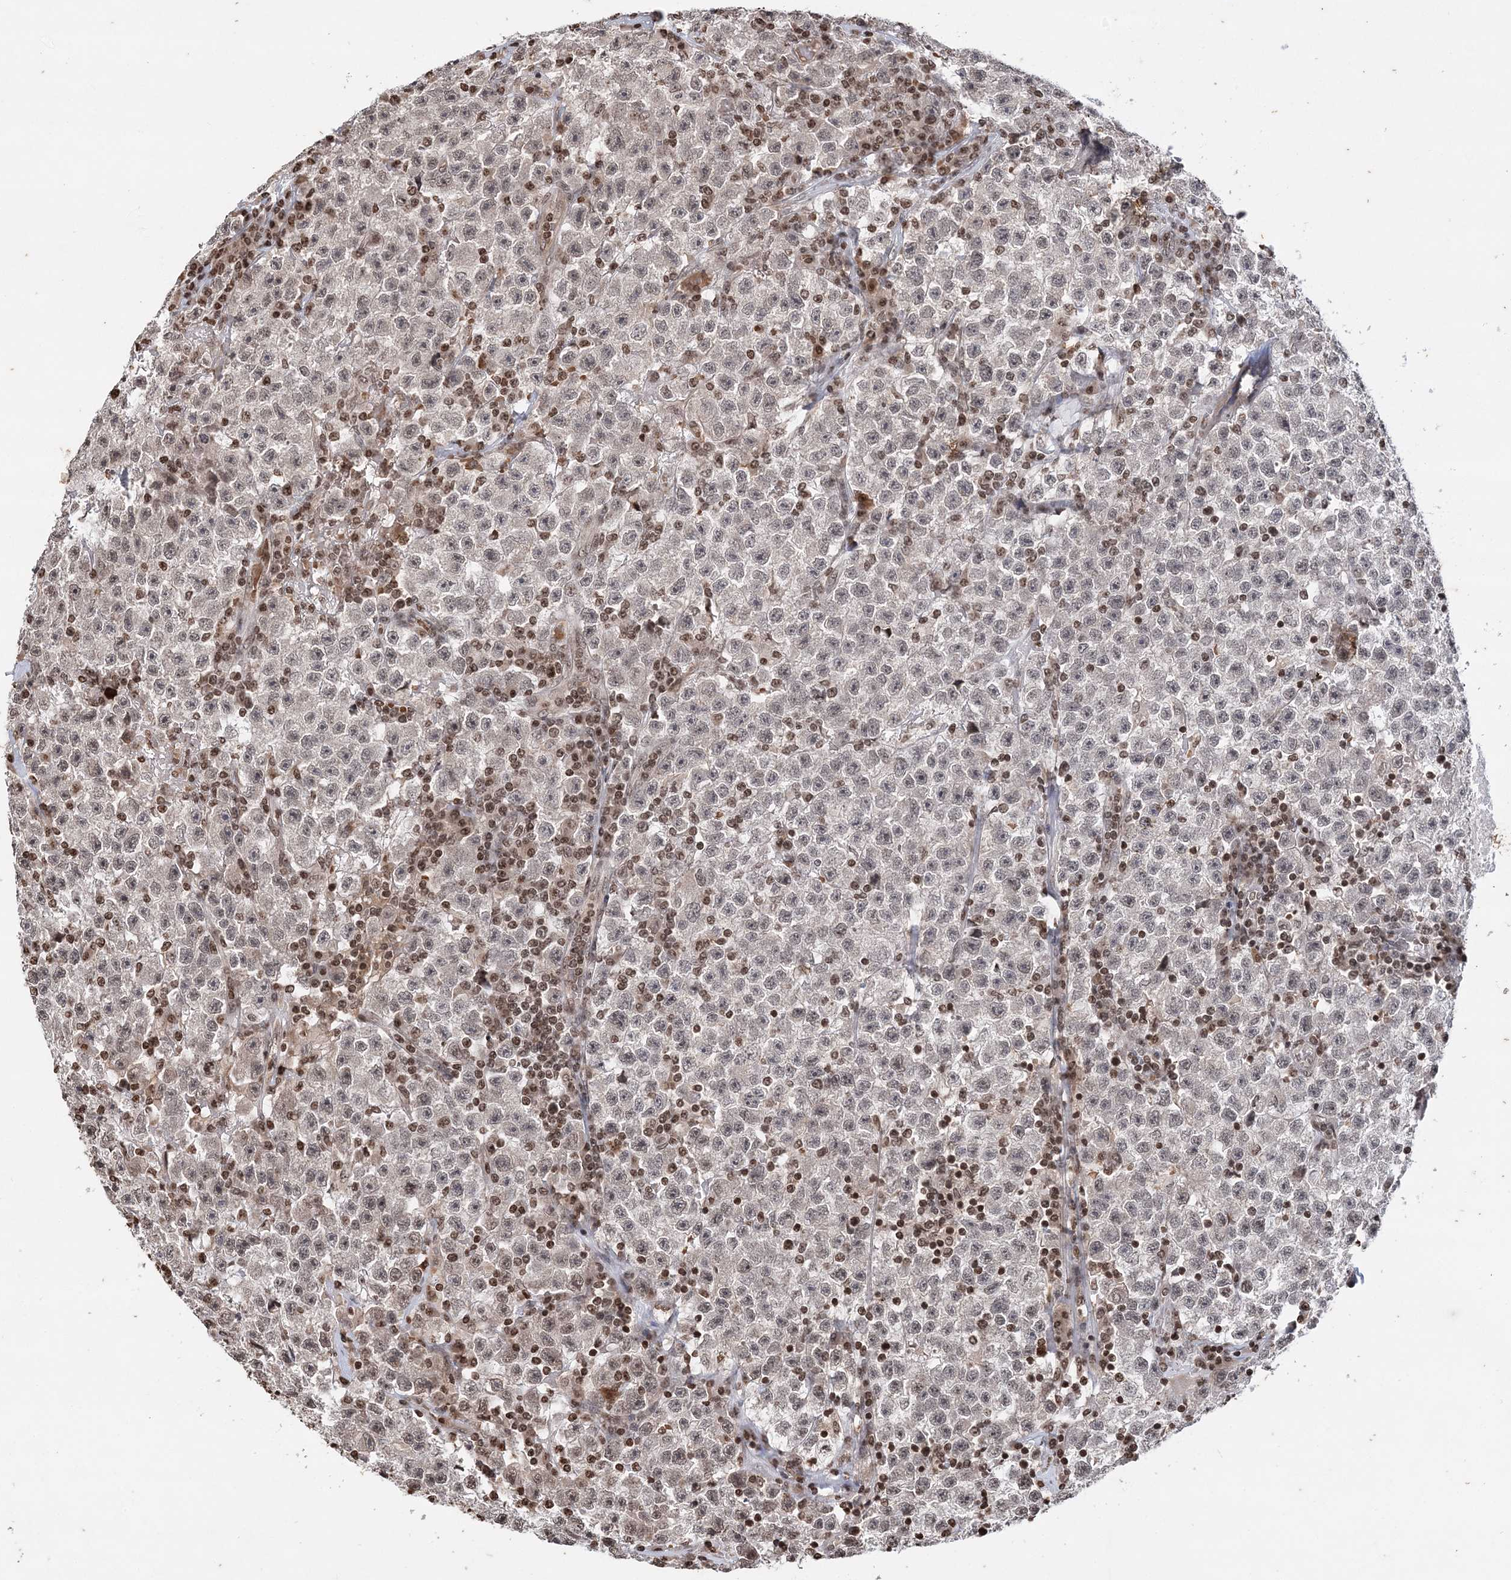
{"staining": {"intensity": "negative", "quantity": "none", "location": "none"}, "tissue": "testis cancer", "cell_type": "Tumor cells", "image_type": "cancer", "snomed": [{"axis": "morphology", "description": "Seminoma, NOS"}, {"axis": "topography", "description": "Testis"}], "caption": "An immunohistochemistry micrograph of testis seminoma is shown. There is no staining in tumor cells of testis seminoma.", "gene": "NEDD9", "patient": {"sex": "male", "age": 22}}